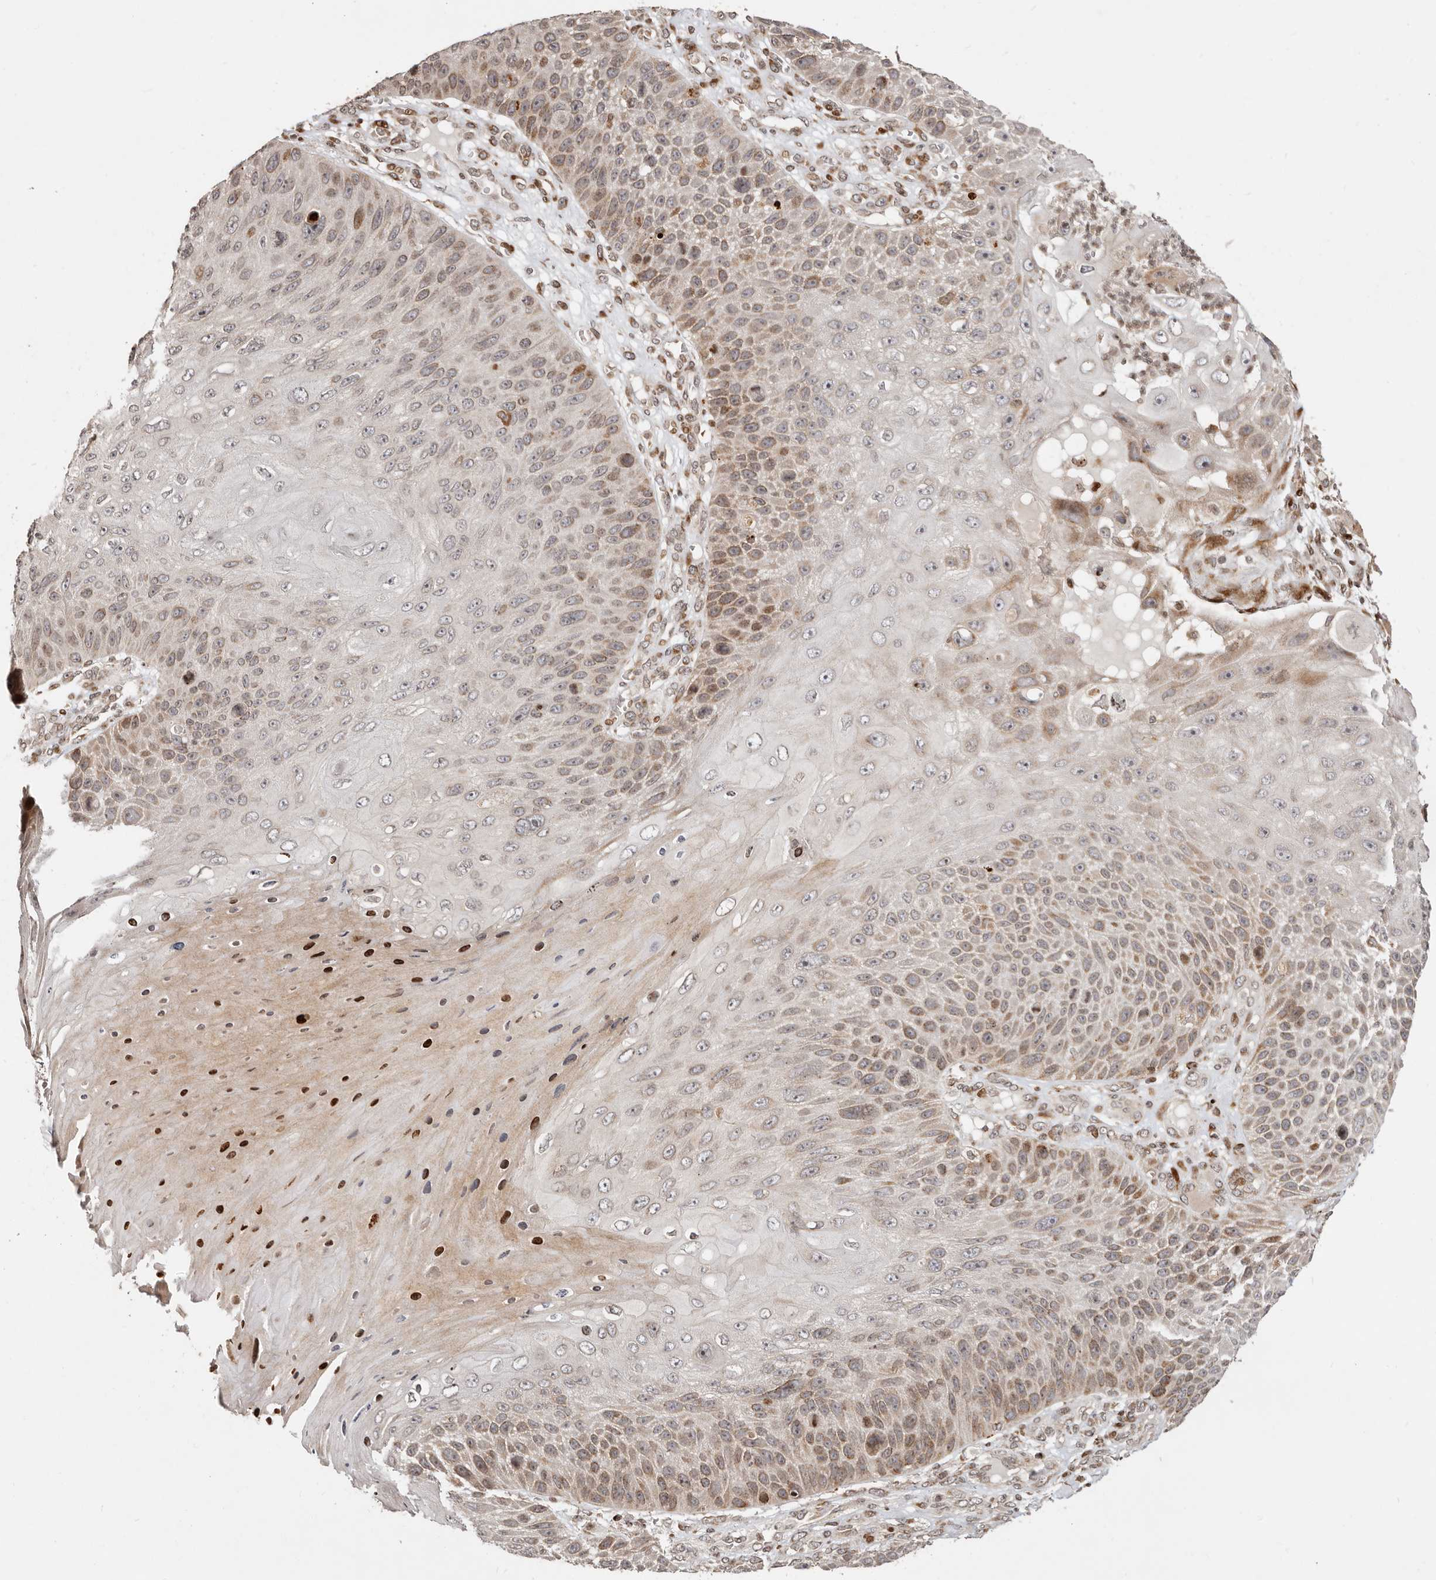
{"staining": {"intensity": "strong", "quantity": "25%-75%", "location": "cytoplasmic/membranous,nuclear"}, "tissue": "skin cancer", "cell_type": "Tumor cells", "image_type": "cancer", "snomed": [{"axis": "morphology", "description": "Squamous cell carcinoma, NOS"}, {"axis": "topography", "description": "Skin"}], "caption": "Immunohistochemical staining of skin squamous cell carcinoma displays strong cytoplasmic/membranous and nuclear protein staining in approximately 25%-75% of tumor cells. (DAB (3,3'-diaminobenzidine) = brown stain, brightfield microscopy at high magnification).", "gene": "TRIM4", "patient": {"sex": "female", "age": 88}}